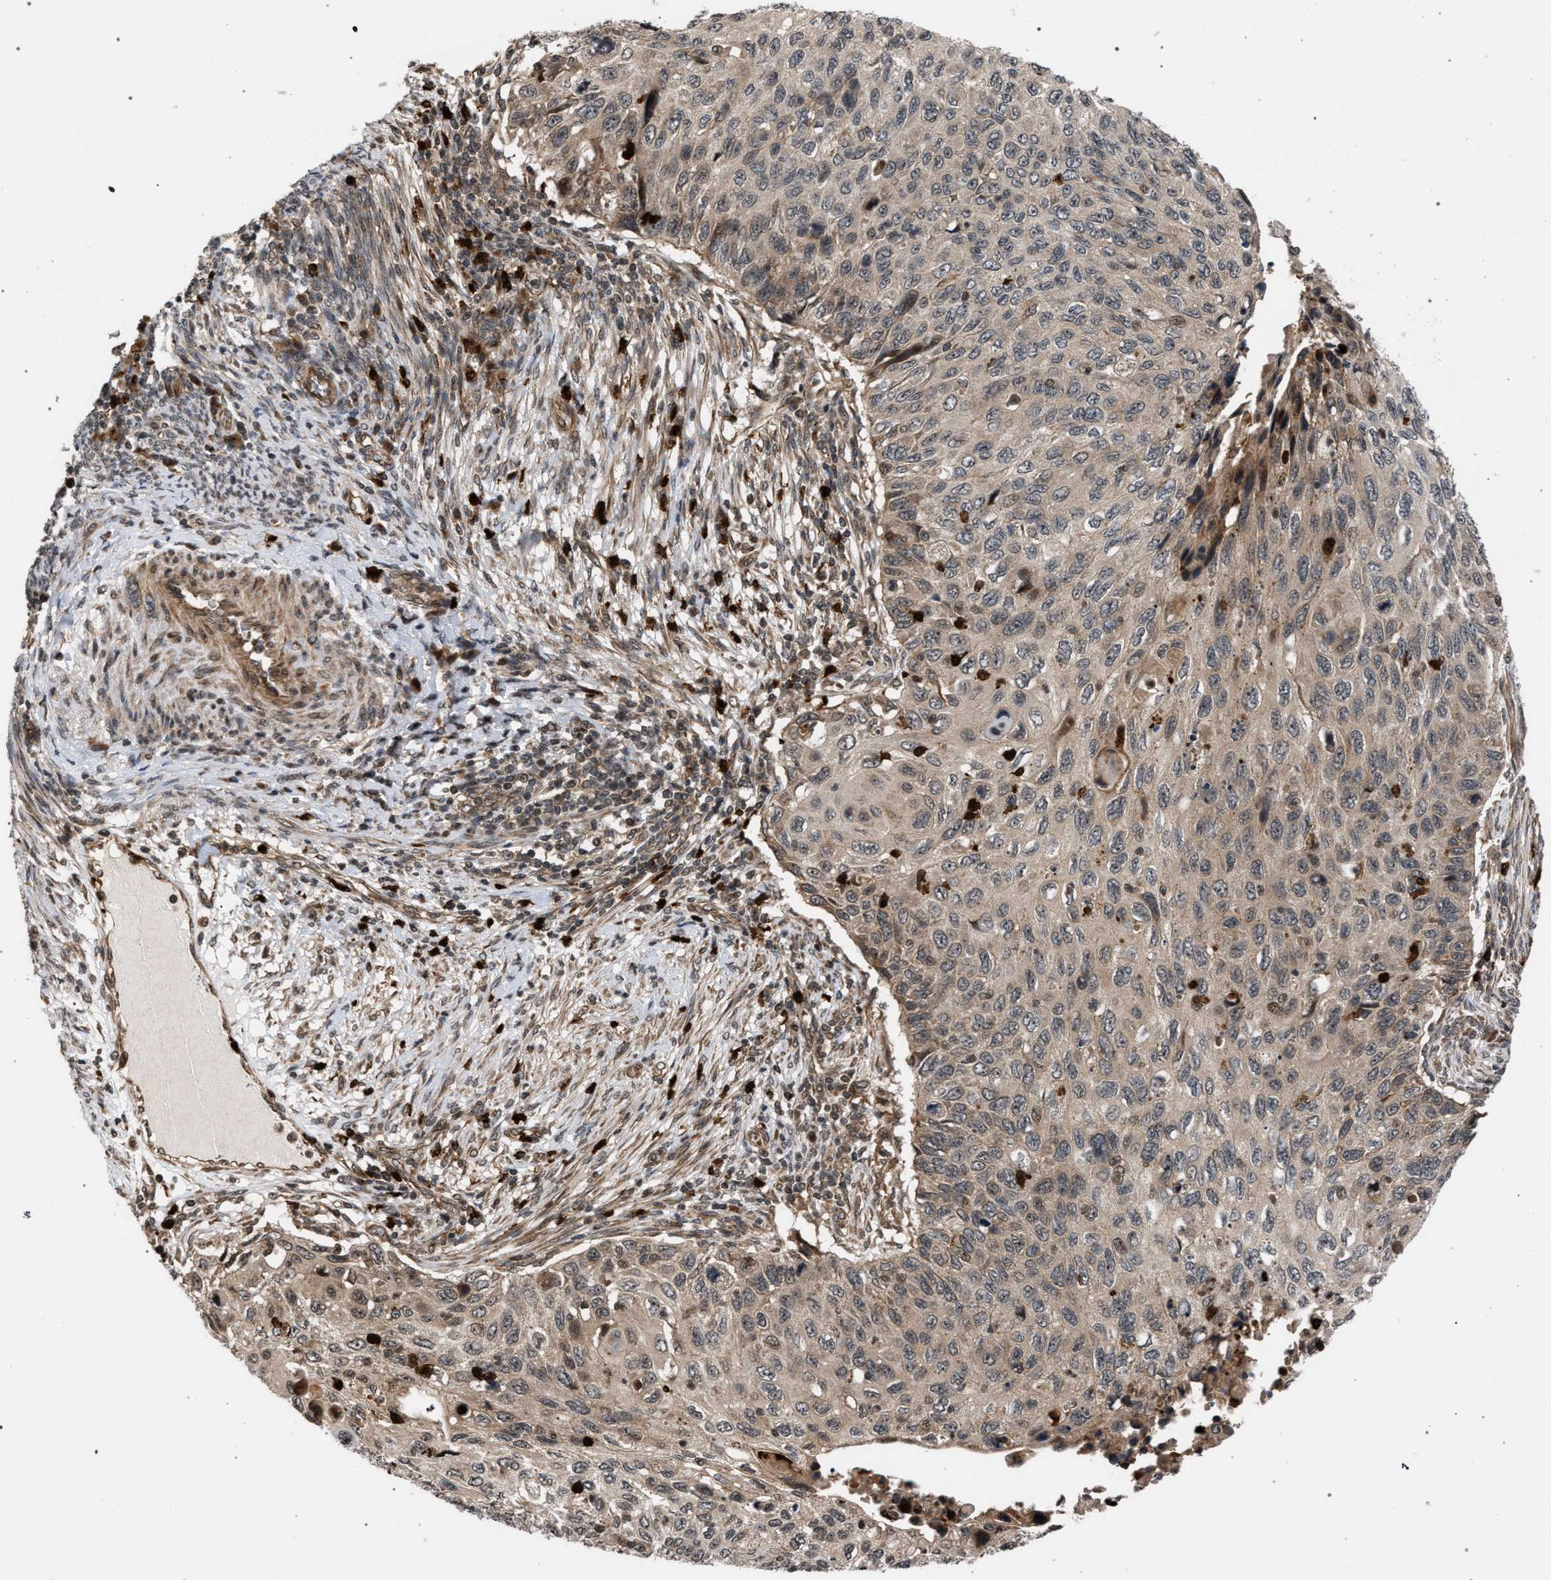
{"staining": {"intensity": "weak", "quantity": ">75%", "location": "cytoplasmic/membranous"}, "tissue": "cervical cancer", "cell_type": "Tumor cells", "image_type": "cancer", "snomed": [{"axis": "morphology", "description": "Squamous cell carcinoma, NOS"}, {"axis": "topography", "description": "Cervix"}], "caption": "This is an image of immunohistochemistry staining of cervical cancer (squamous cell carcinoma), which shows weak positivity in the cytoplasmic/membranous of tumor cells.", "gene": "IRAK4", "patient": {"sex": "female", "age": 70}}